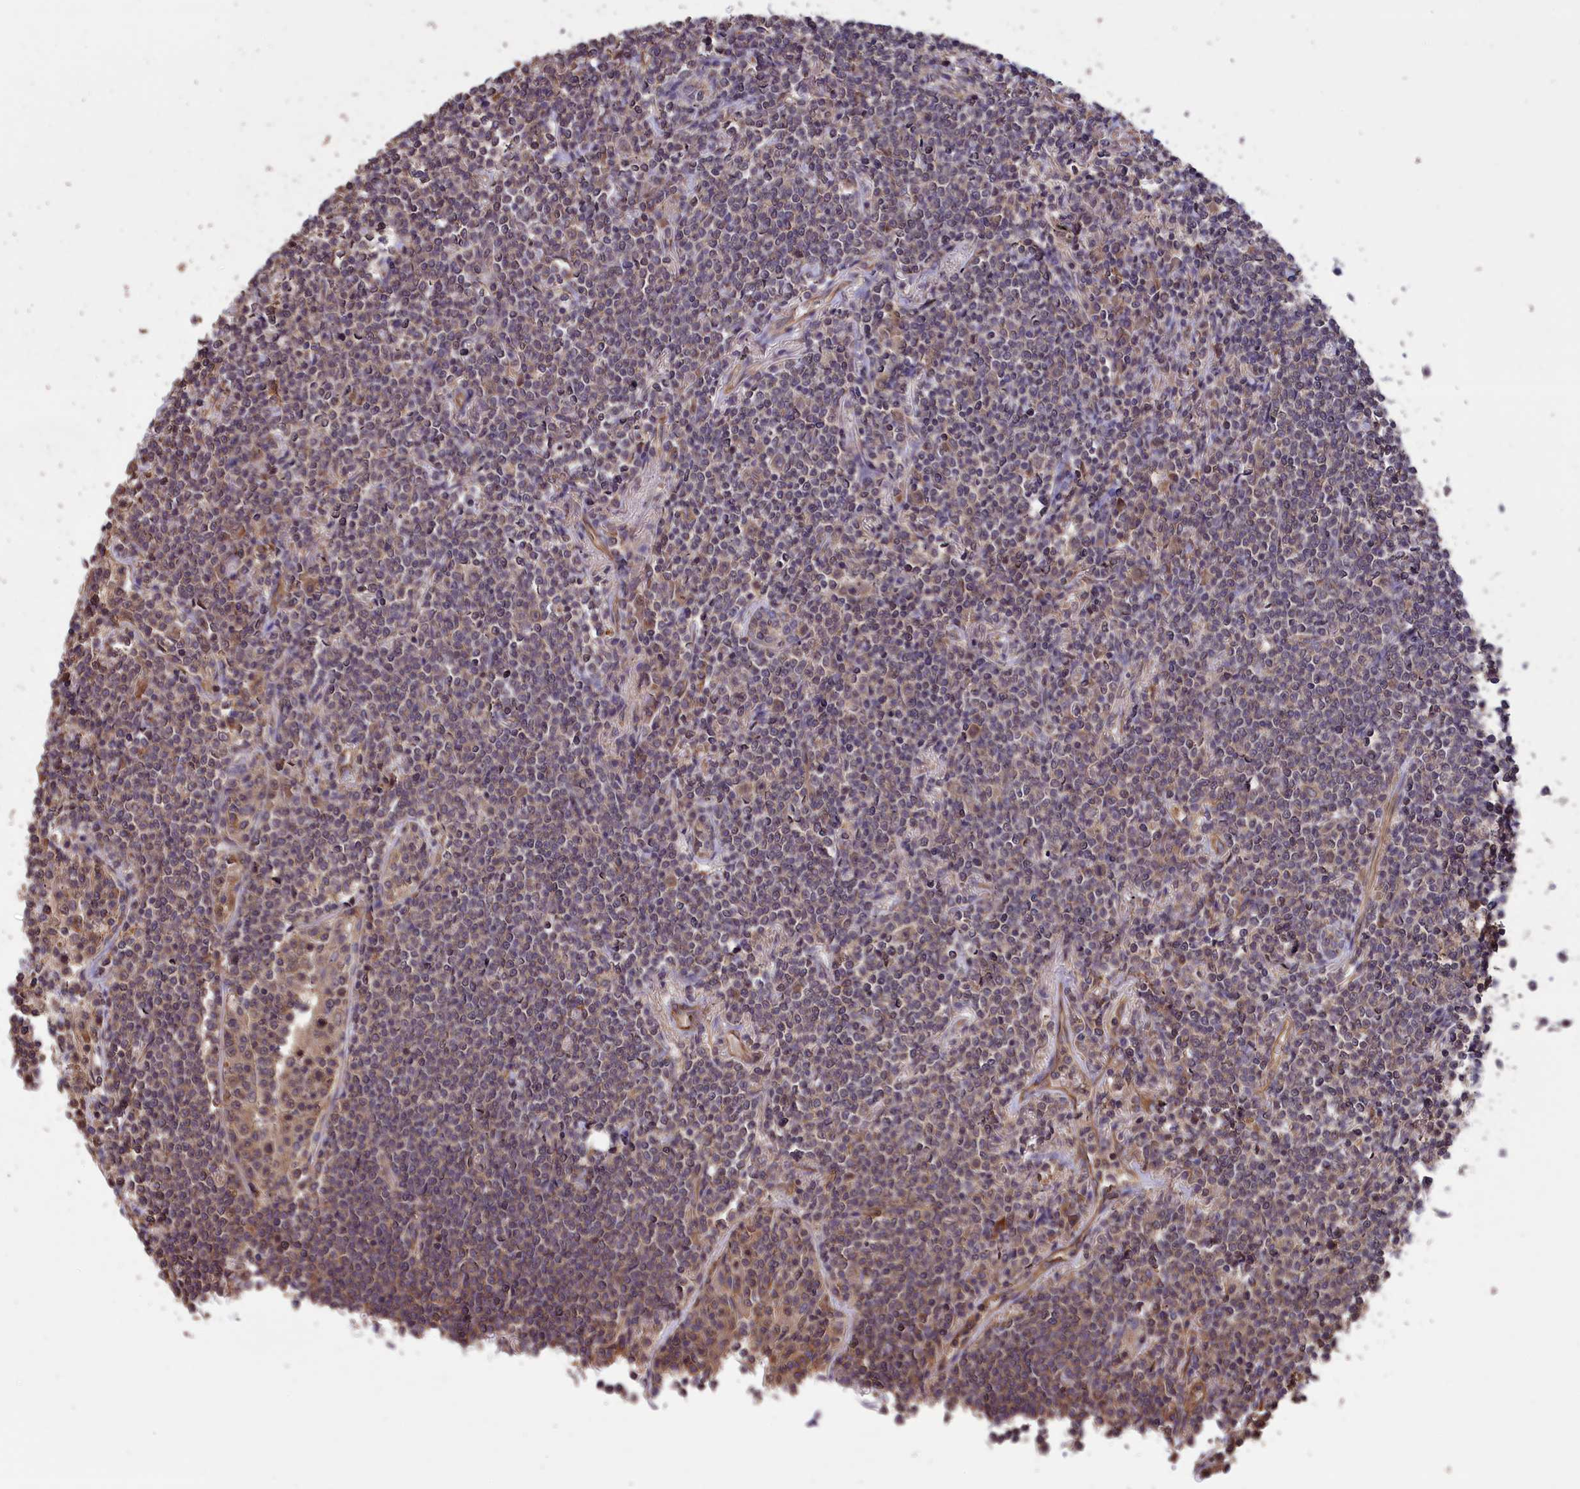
{"staining": {"intensity": "negative", "quantity": "none", "location": "none"}, "tissue": "lymphoma", "cell_type": "Tumor cells", "image_type": "cancer", "snomed": [{"axis": "morphology", "description": "Malignant lymphoma, non-Hodgkin's type, Low grade"}, {"axis": "topography", "description": "Lung"}], "caption": "This is an IHC photomicrograph of lymphoma. There is no staining in tumor cells.", "gene": "DAPK3", "patient": {"sex": "female", "age": 71}}